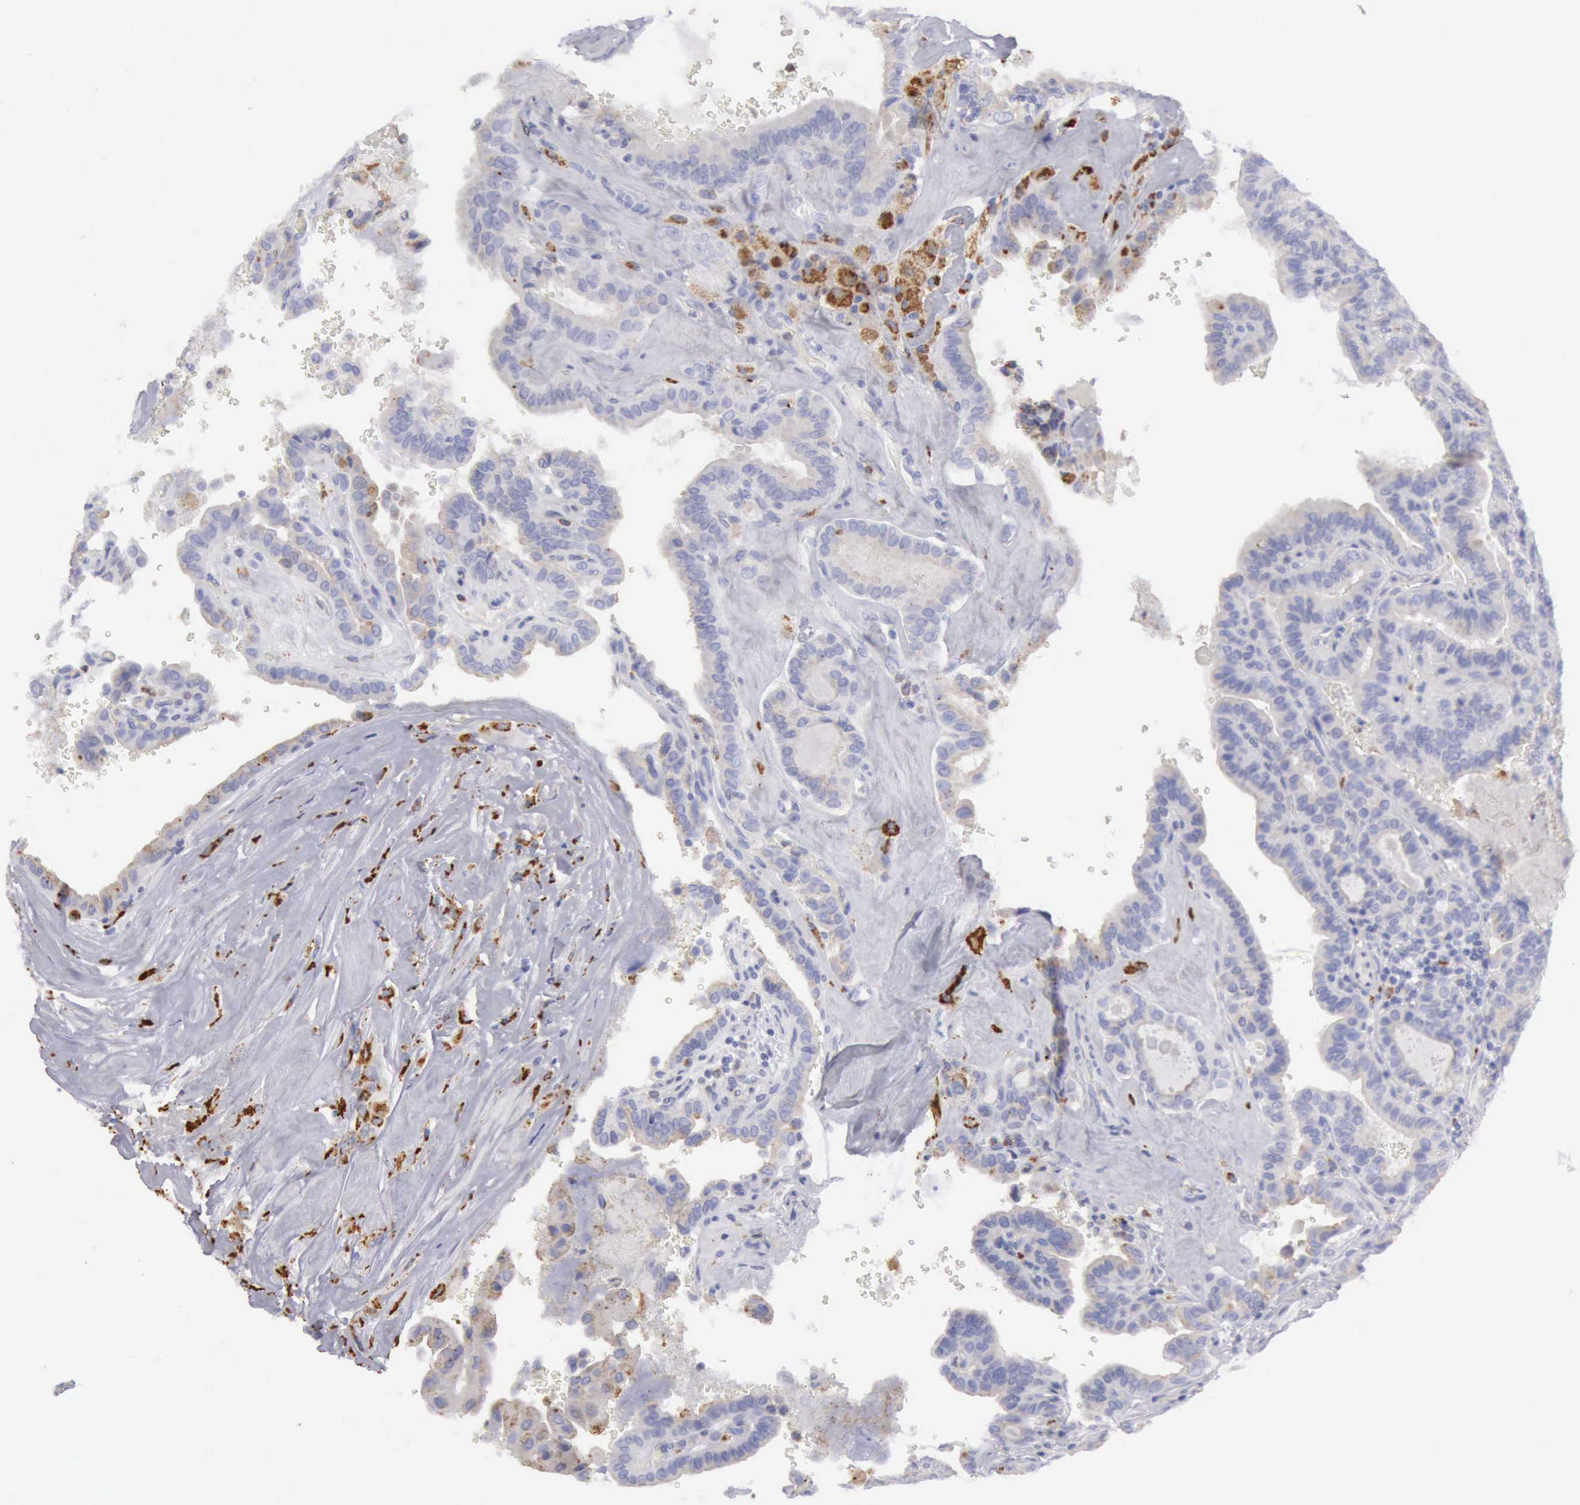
{"staining": {"intensity": "negative", "quantity": "none", "location": "none"}, "tissue": "thyroid cancer", "cell_type": "Tumor cells", "image_type": "cancer", "snomed": [{"axis": "morphology", "description": "Papillary adenocarcinoma, NOS"}, {"axis": "topography", "description": "Thyroid gland"}], "caption": "Immunohistochemical staining of human papillary adenocarcinoma (thyroid) displays no significant positivity in tumor cells. The staining was performed using DAB to visualize the protein expression in brown, while the nuclei were stained in blue with hematoxylin (Magnification: 20x).", "gene": "CTSS", "patient": {"sex": "male", "age": 87}}